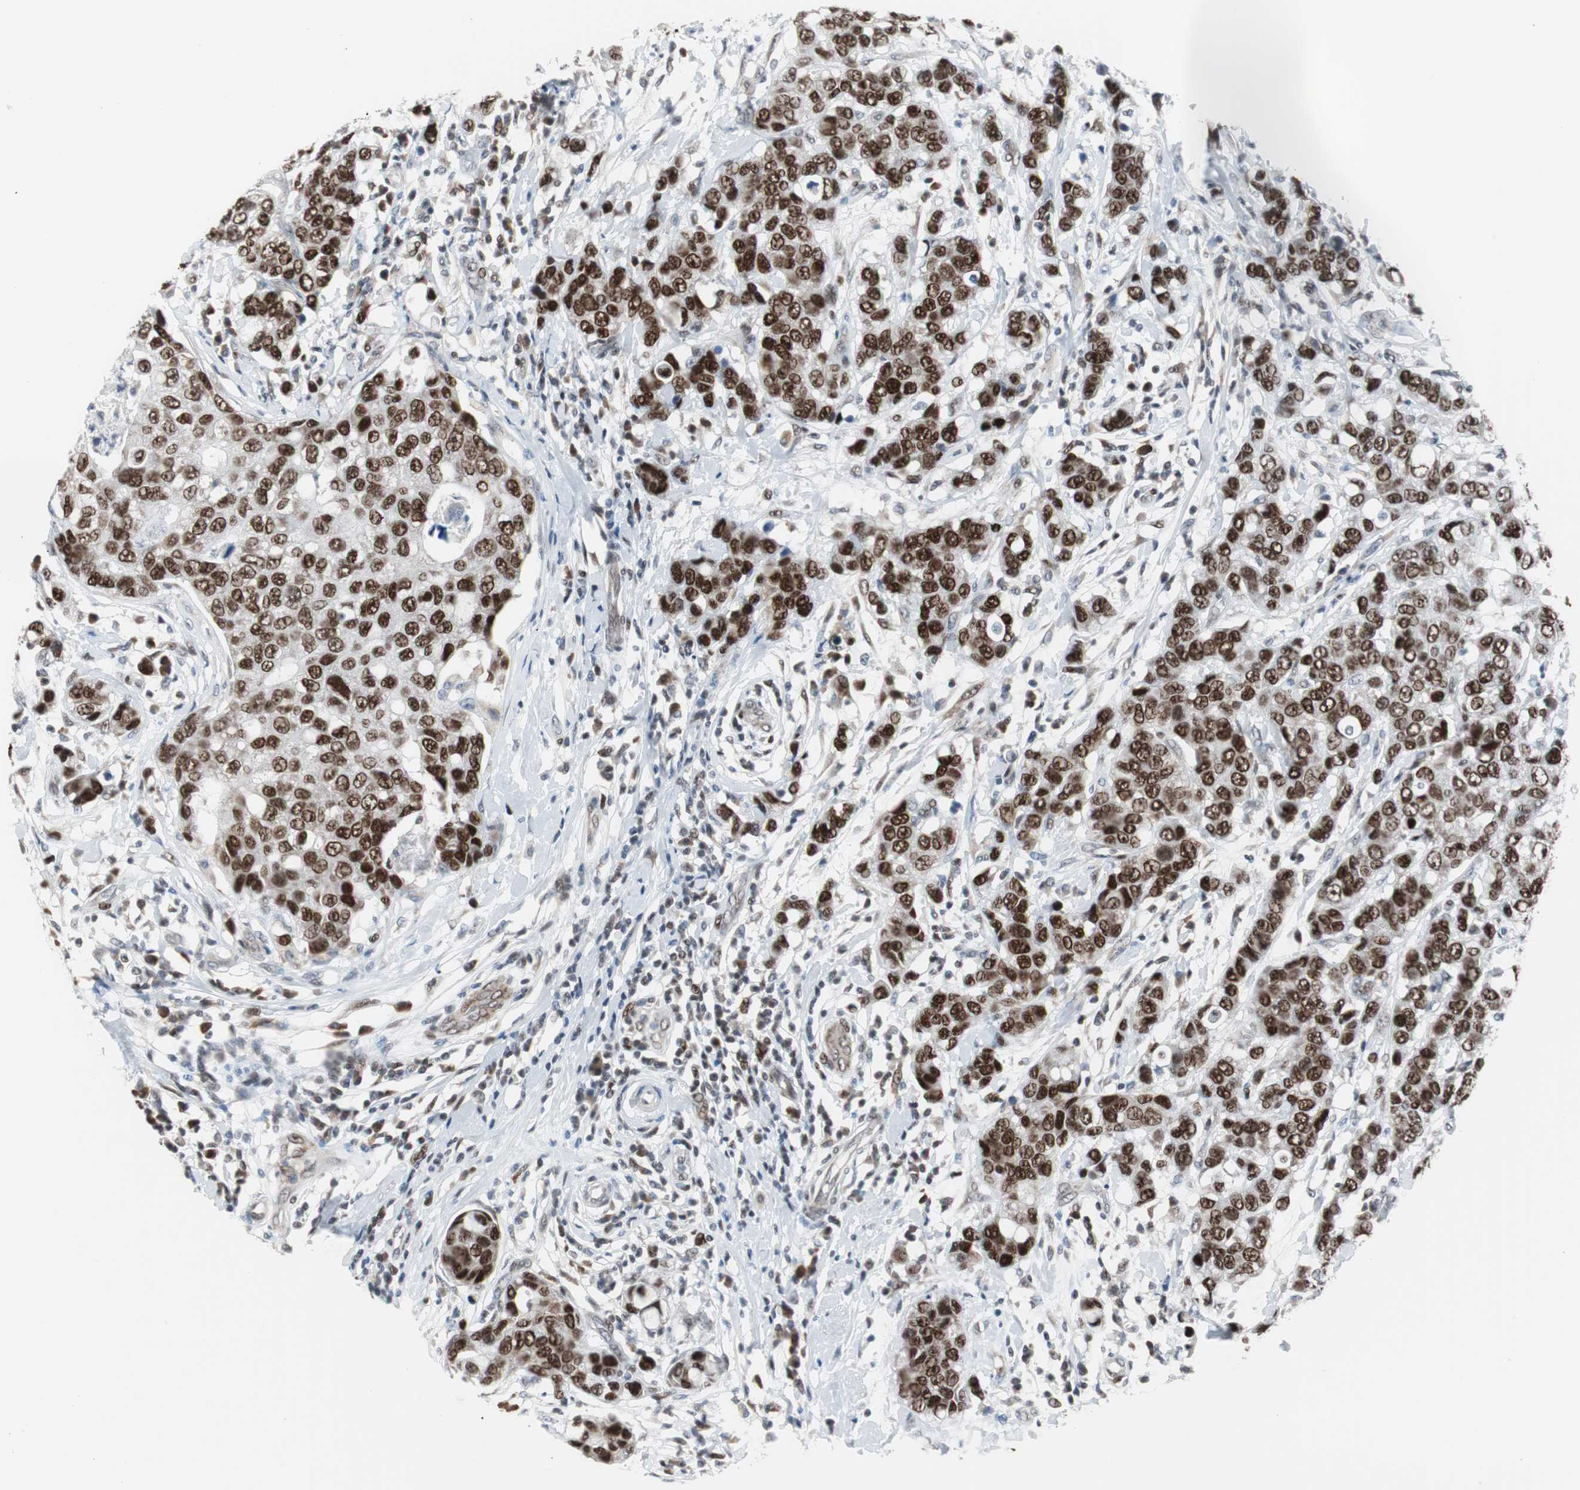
{"staining": {"intensity": "strong", "quantity": ">75%", "location": "nuclear"}, "tissue": "breast cancer", "cell_type": "Tumor cells", "image_type": "cancer", "snomed": [{"axis": "morphology", "description": "Duct carcinoma"}, {"axis": "topography", "description": "Breast"}], "caption": "Breast intraductal carcinoma tissue exhibits strong nuclear positivity in about >75% of tumor cells The protein is stained brown, and the nuclei are stained in blue (DAB (3,3'-diaminobenzidine) IHC with brightfield microscopy, high magnification).", "gene": "ZHX2", "patient": {"sex": "female", "age": 27}}